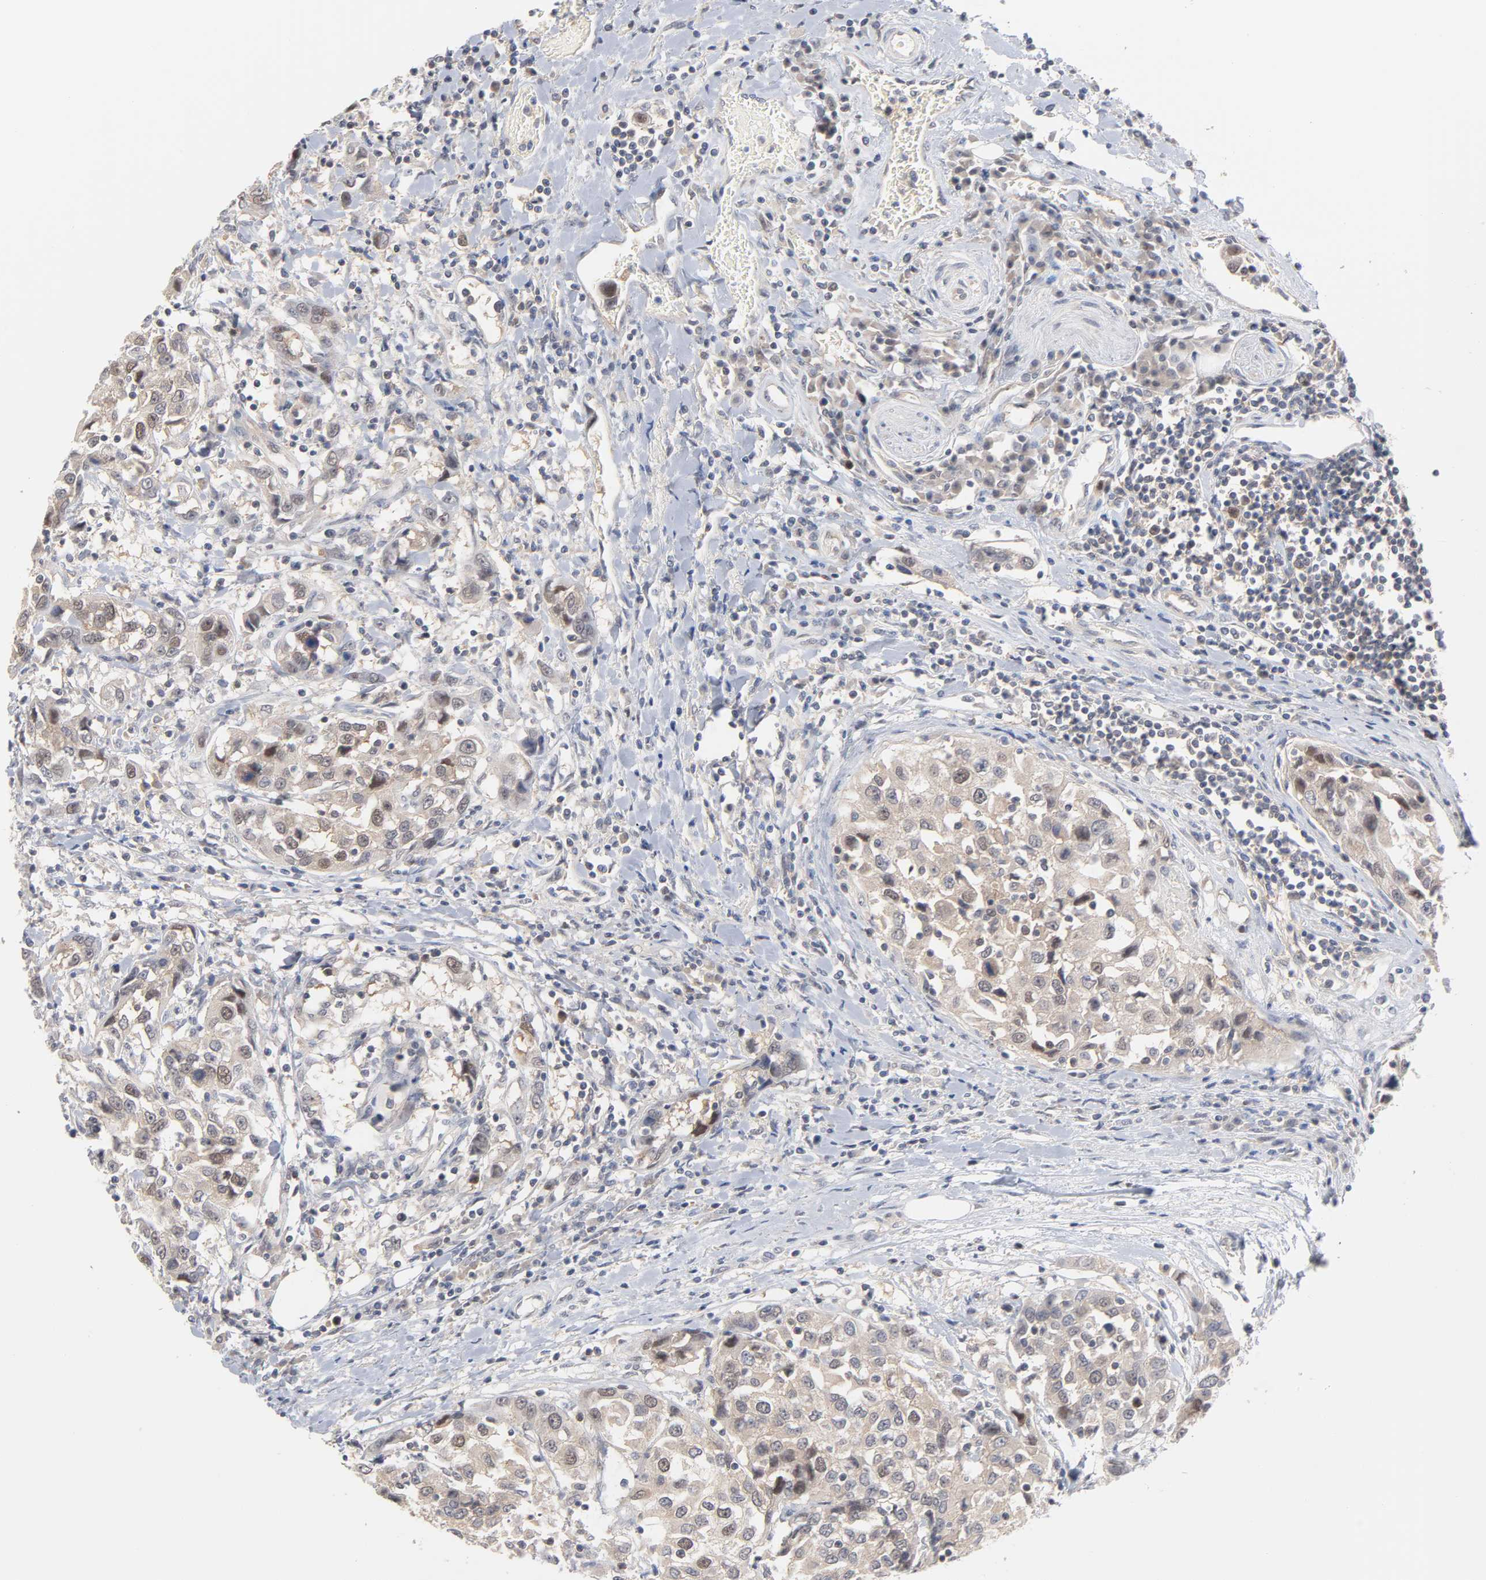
{"staining": {"intensity": "weak", "quantity": "<25%", "location": "cytoplasmic/membranous,nuclear"}, "tissue": "urothelial cancer", "cell_type": "Tumor cells", "image_type": "cancer", "snomed": [{"axis": "morphology", "description": "Urothelial carcinoma, High grade"}, {"axis": "topography", "description": "Urinary bladder"}], "caption": "Urothelial cancer stained for a protein using immunohistochemistry (IHC) demonstrates no expression tumor cells.", "gene": "UBL4A", "patient": {"sex": "female", "age": 80}}